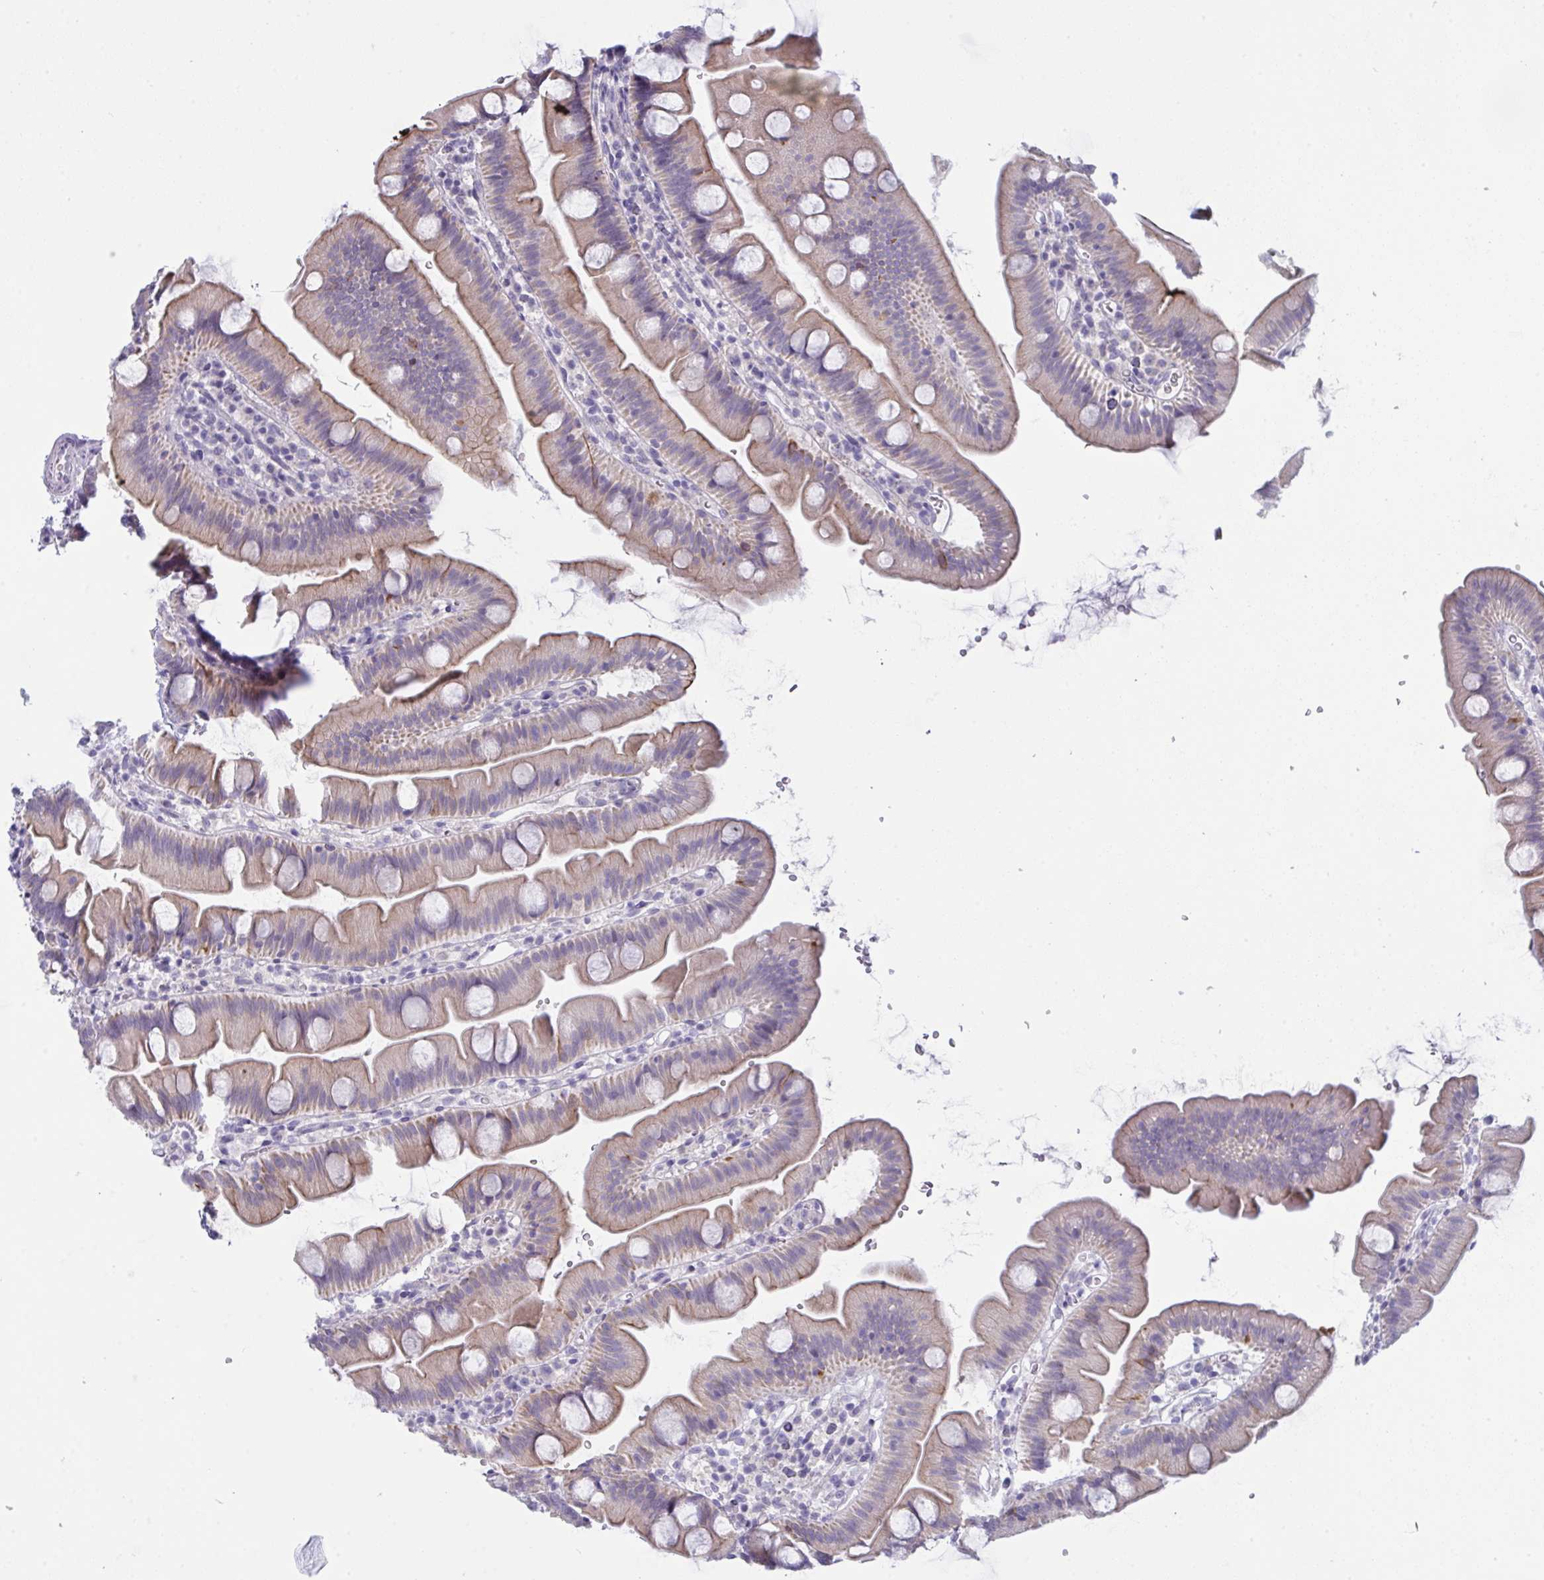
{"staining": {"intensity": "weak", "quantity": "25%-75%", "location": "cytoplasmic/membranous"}, "tissue": "small intestine", "cell_type": "Glandular cells", "image_type": "normal", "snomed": [{"axis": "morphology", "description": "Normal tissue, NOS"}, {"axis": "topography", "description": "Small intestine"}], "caption": "This micrograph demonstrates immunohistochemistry (IHC) staining of normal small intestine, with low weak cytoplasmic/membranous positivity in about 25%-75% of glandular cells.", "gene": "TENT5D", "patient": {"sex": "female", "age": 68}}